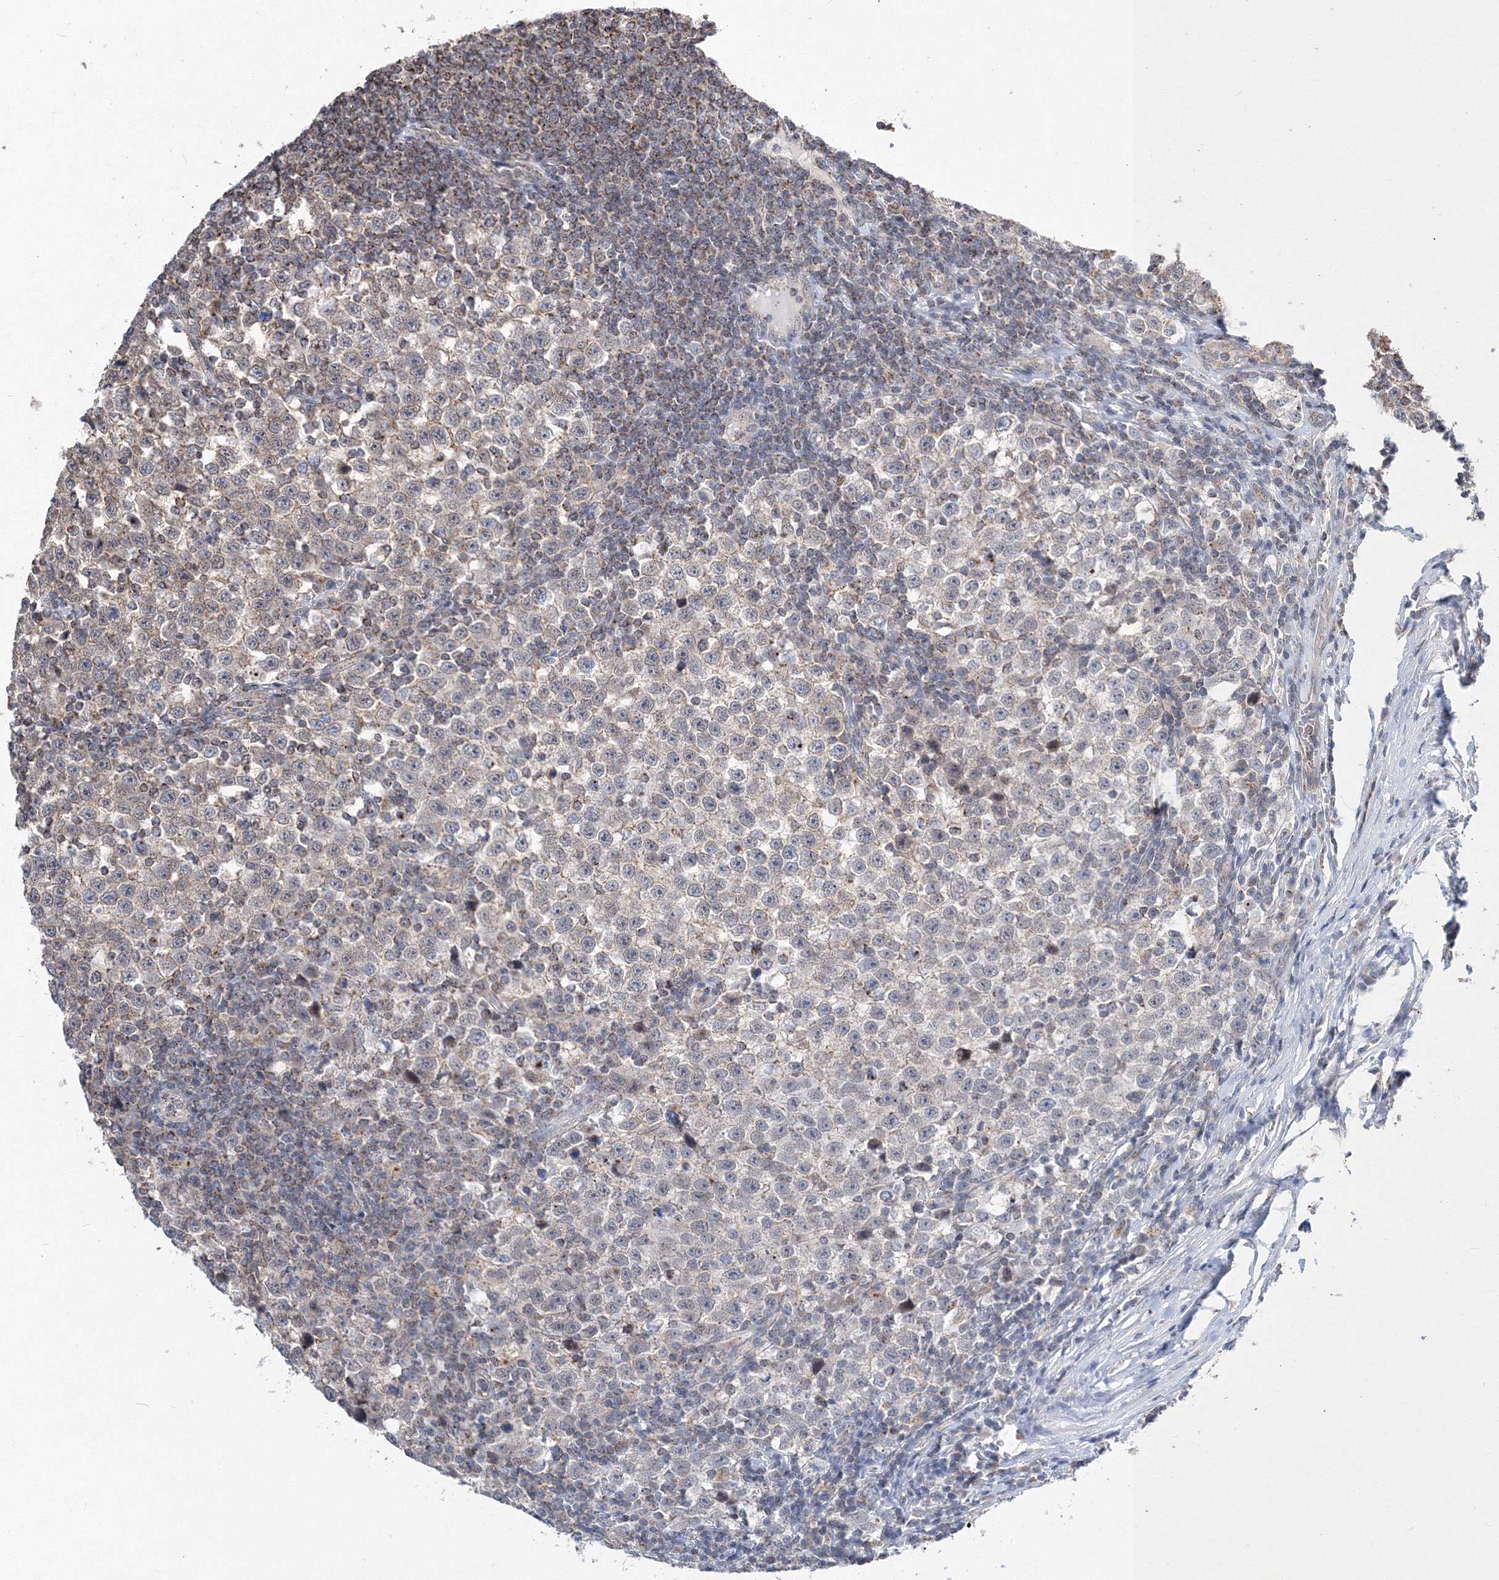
{"staining": {"intensity": "weak", "quantity": "<25%", "location": "cytoplasmic/membranous"}, "tissue": "testis cancer", "cell_type": "Tumor cells", "image_type": "cancer", "snomed": [{"axis": "morphology", "description": "Normal tissue, NOS"}, {"axis": "morphology", "description": "Seminoma, NOS"}, {"axis": "topography", "description": "Testis"}], "caption": "Image shows no significant protein staining in tumor cells of seminoma (testis).", "gene": "AASDH", "patient": {"sex": "male", "age": 43}}